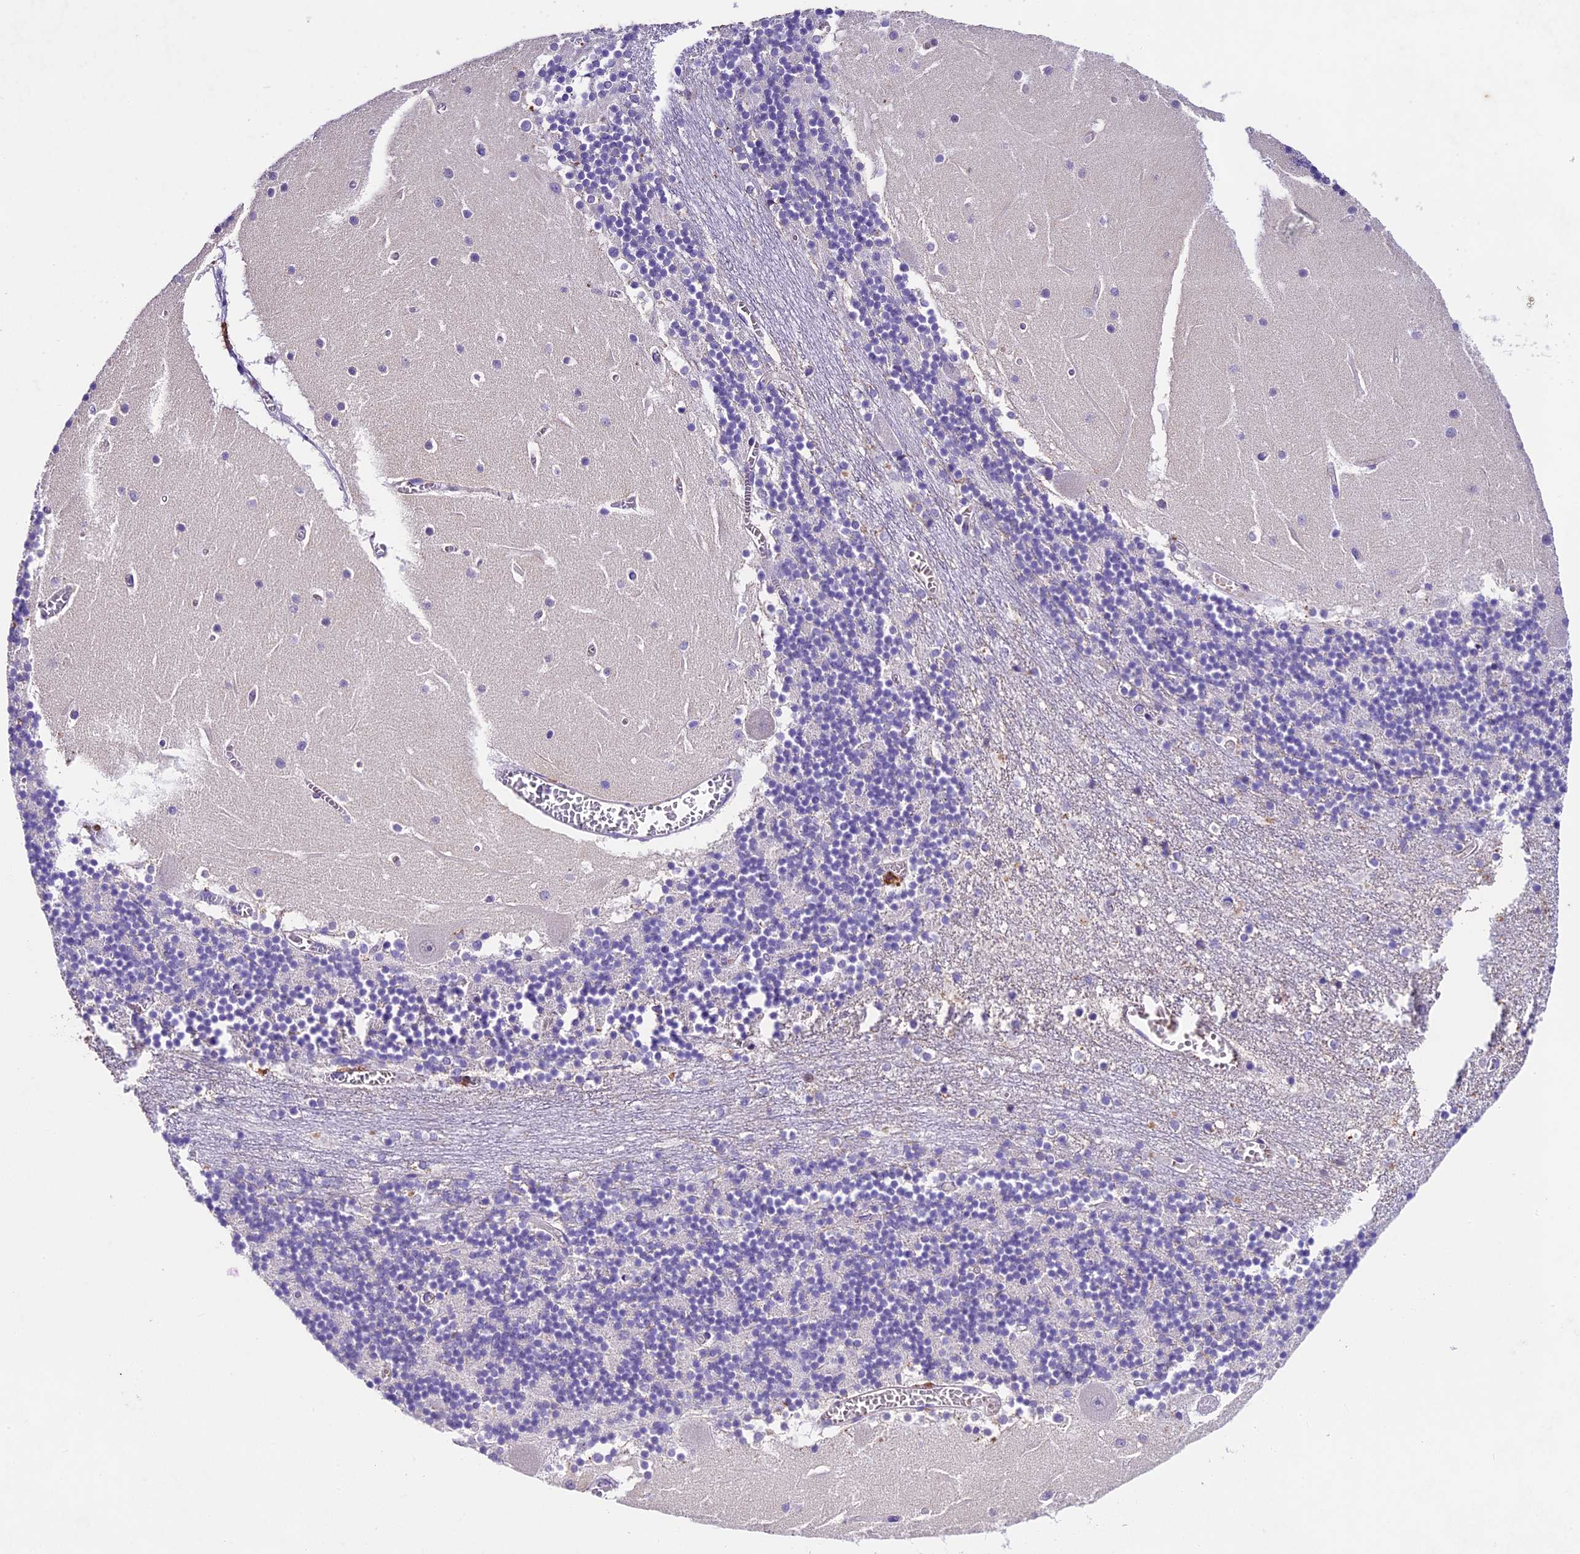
{"staining": {"intensity": "negative", "quantity": "none", "location": "none"}, "tissue": "cerebellum", "cell_type": "Cells in granular layer", "image_type": "normal", "snomed": [{"axis": "morphology", "description": "Normal tissue, NOS"}, {"axis": "topography", "description": "Cerebellum"}], "caption": "Normal cerebellum was stained to show a protein in brown. There is no significant positivity in cells in granular layer.", "gene": "IFT140", "patient": {"sex": "female", "age": 28}}